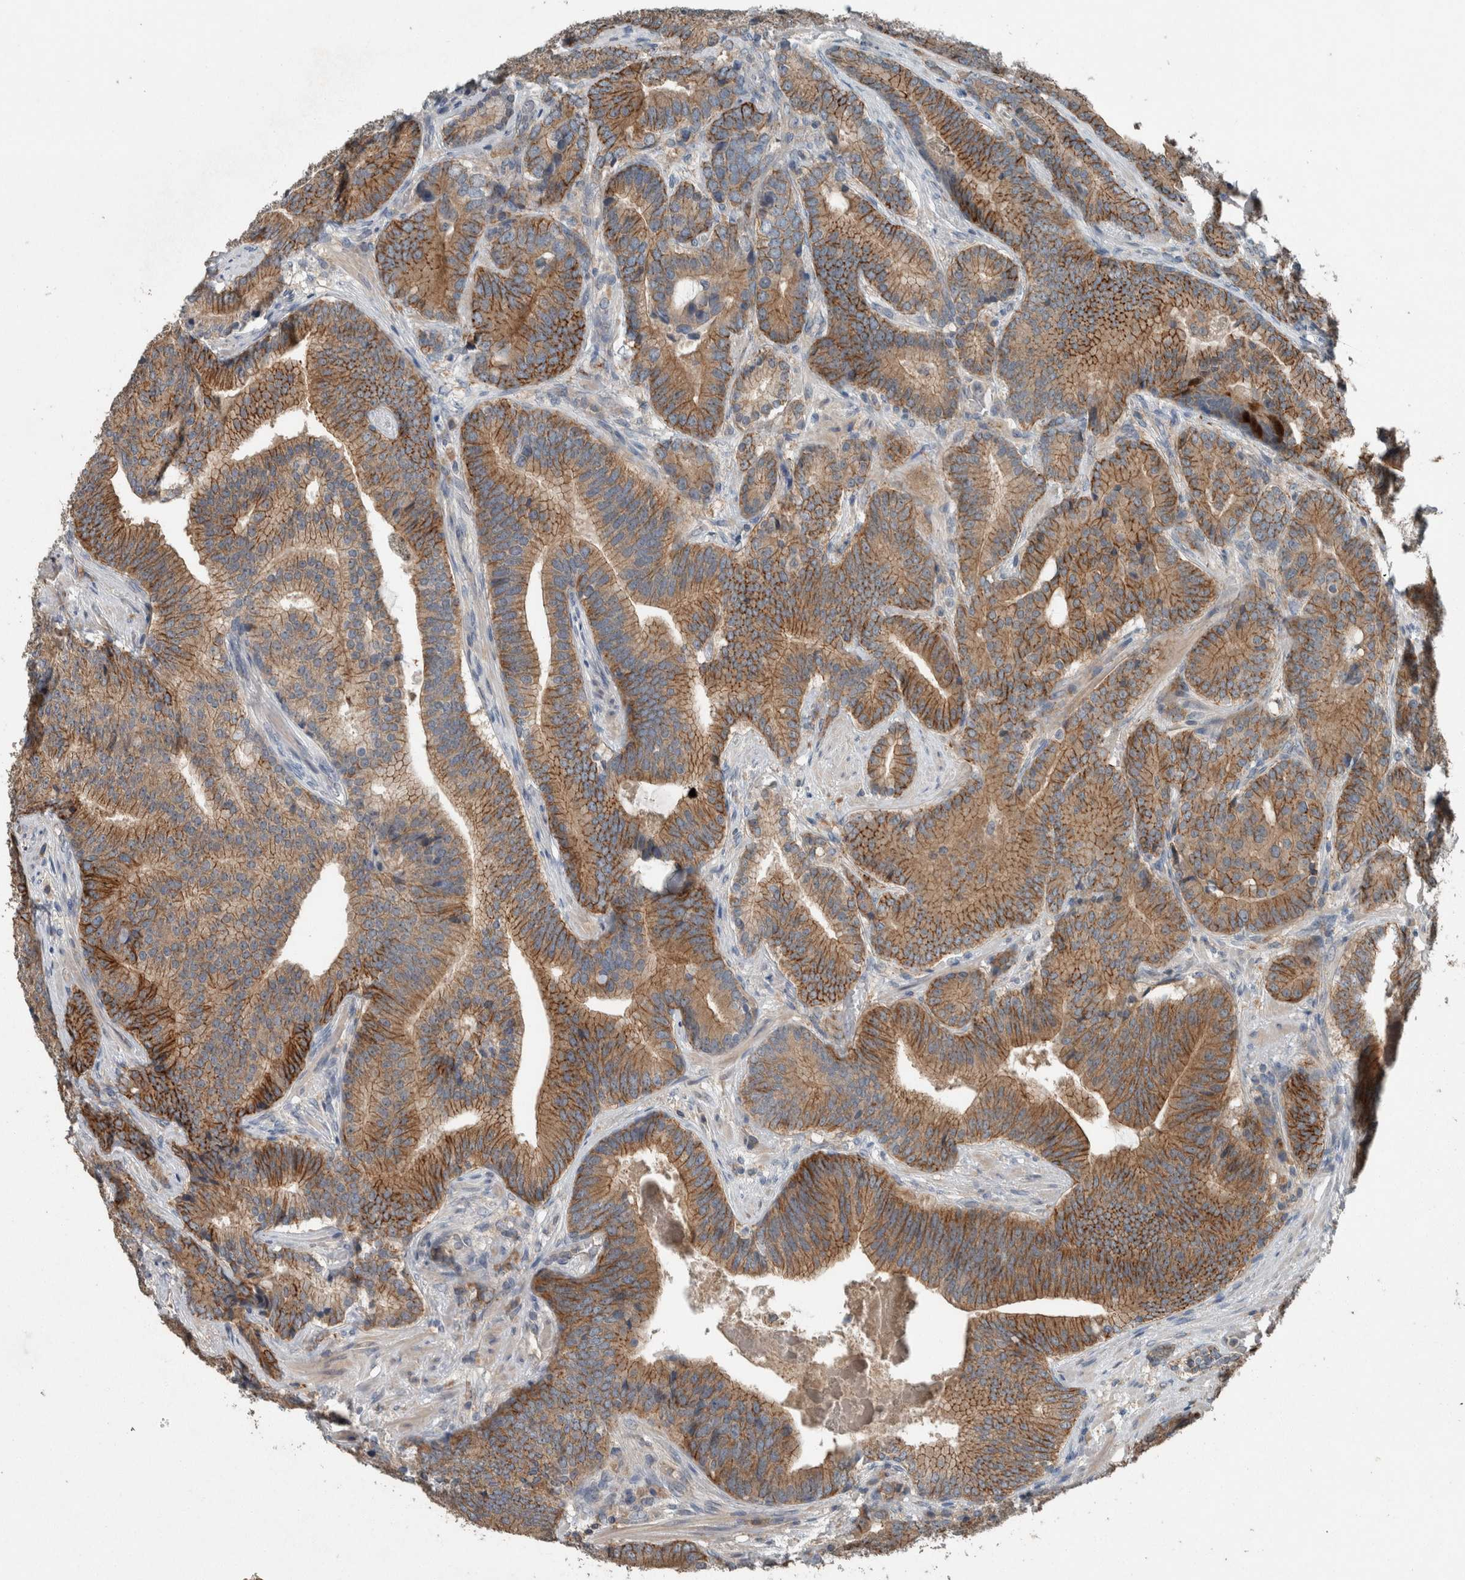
{"staining": {"intensity": "moderate", "quantity": ">75%", "location": "cytoplasmic/membranous"}, "tissue": "prostate cancer", "cell_type": "Tumor cells", "image_type": "cancer", "snomed": [{"axis": "morphology", "description": "Adenocarcinoma, High grade"}, {"axis": "topography", "description": "Prostate"}], "caption": "A histopathology image of prostate high-grade adenocarcinoma stained for a protein displays moderate cytoplasmic/membranous brown staining in tumor cells.", "gene": "KNTC1", "patient": {"sex": "male", "age": 55}}